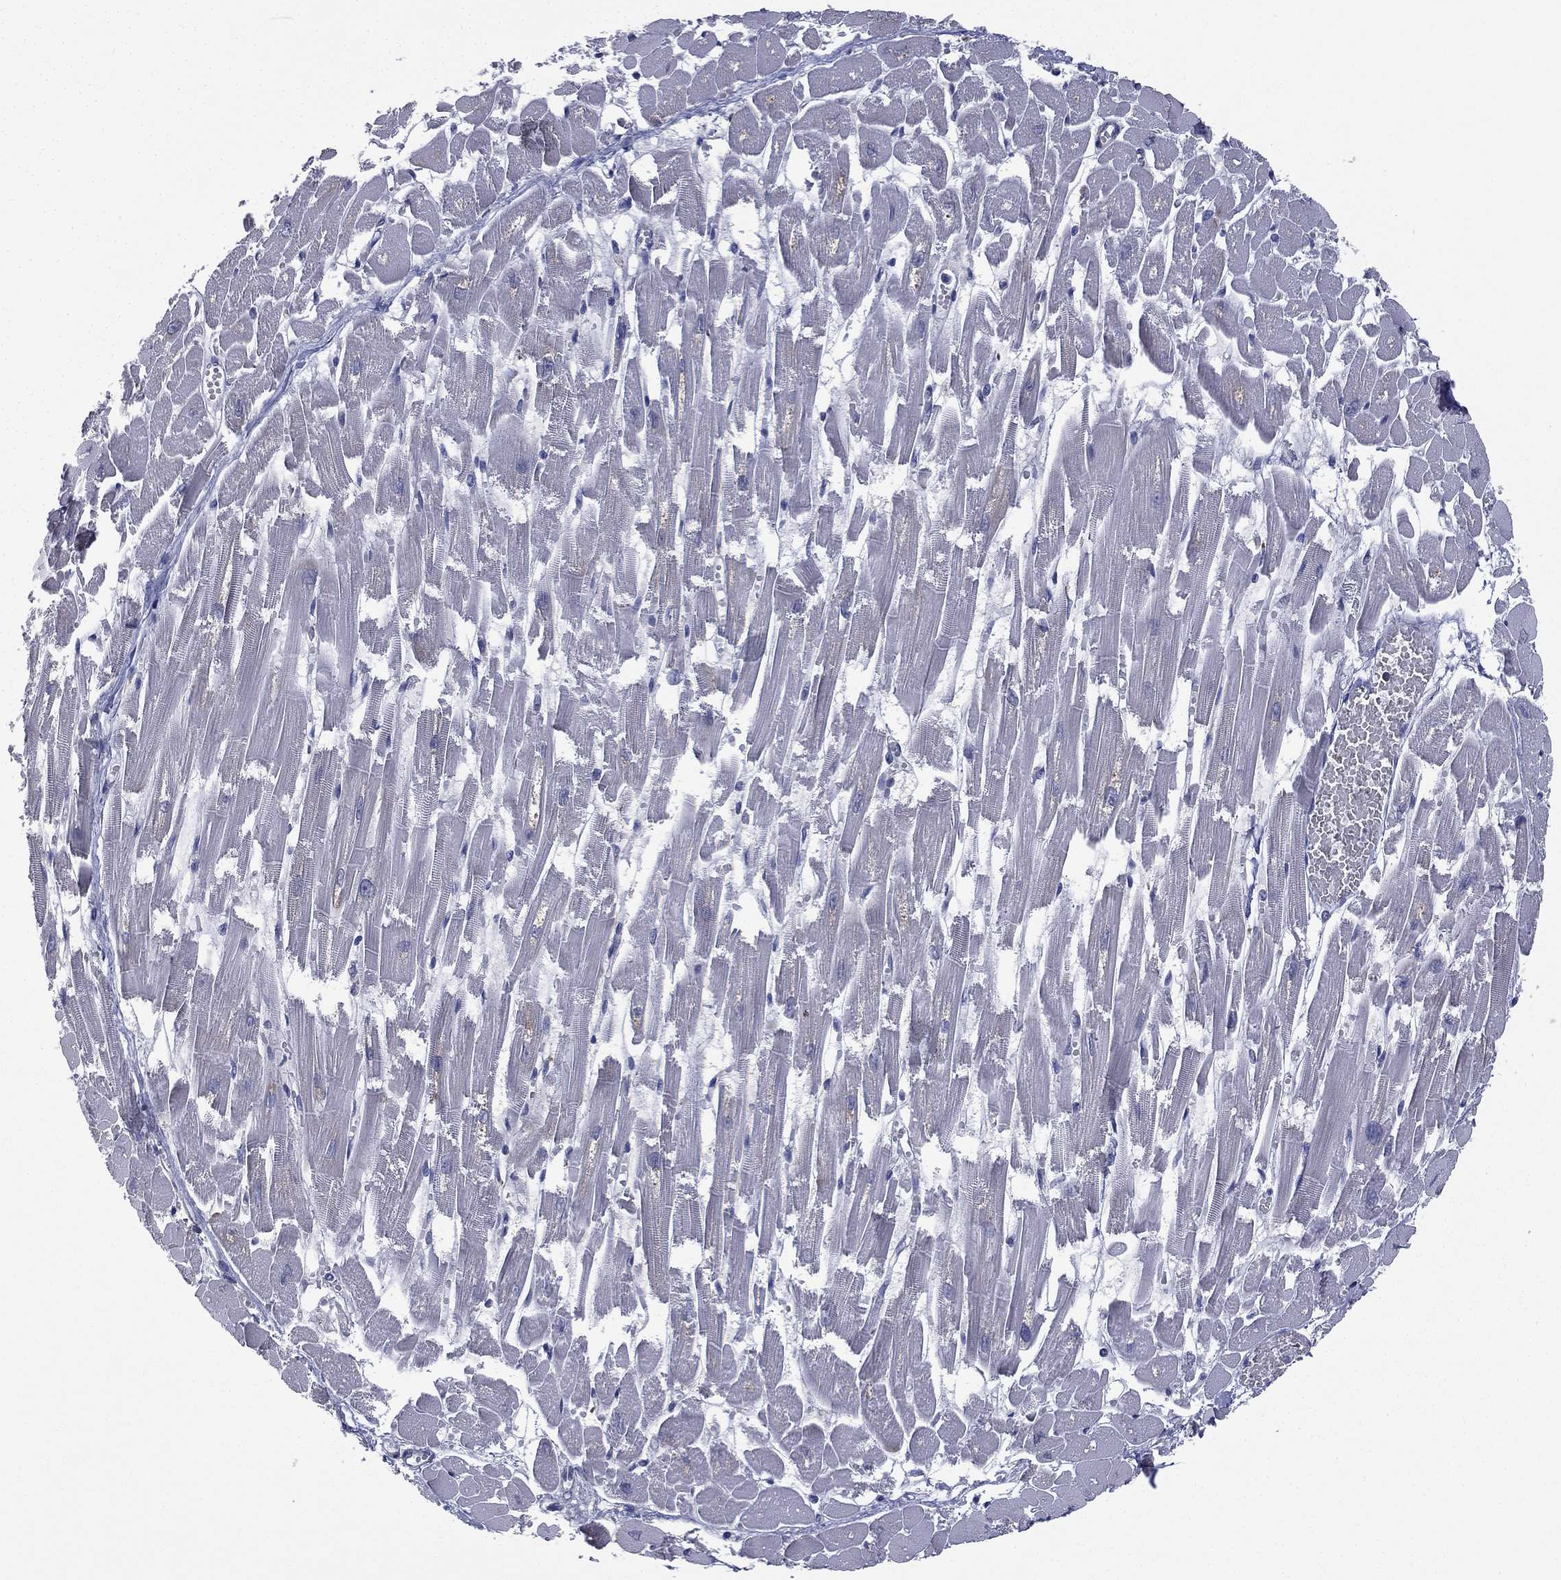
{"staining": {"intensity": "negative", "quantity": "none", "location": "none"}, "tissue": "heart muscle", "cell_type": "Cardiomyocytes", "image_type": "normal", "snomed": [{"axis": "morphology", "description": "Normal tissue, NOS"}, {"axis": "topography", "description": "Heart"}], "caption": "Histopathology image shows no significant protein expression in cardiomyocytes of benign heart muscle.", "gene": "FARSA", "patient": {"sex": "female", "age": 52}}